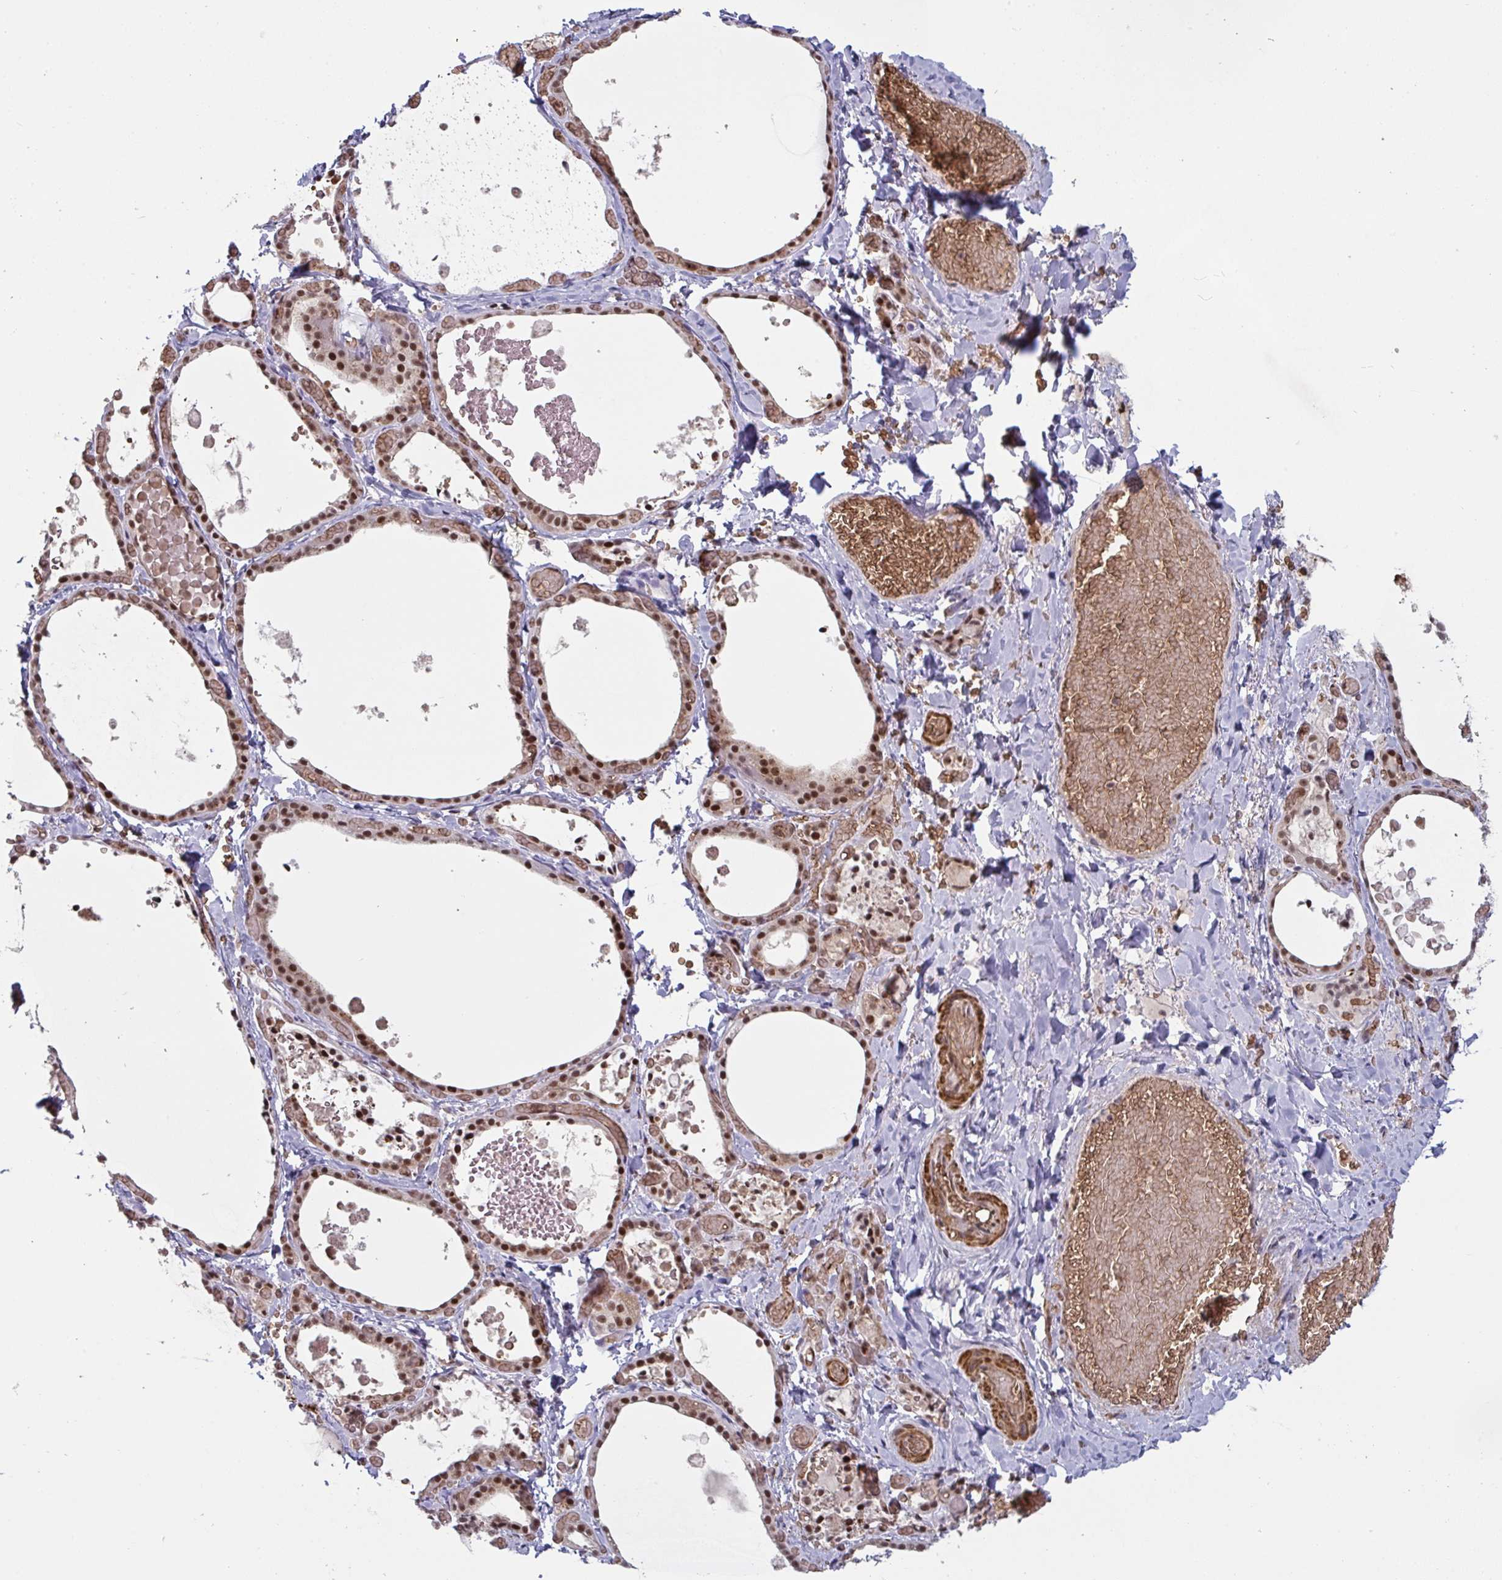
{"staining": {"intensity": "strong", "quantity": ">75%", "location": "nuclear"}, "tissue": "thyroid gland", "cell_type": "Glandular cells", "image_type": "normal", "snomed": [{"axis": "morphology", "description": "Normal tissue, NOS"}, {"axis": "topography", "description": "Thyroid gland"}], "caption": "Thyroid gland stained with immunohistochemistry (IHC) reveals strong nuclear positivity in approximately >75% of glandular cells.", "gene": "NLRP13", "patient": {"sex": "female", "age": 56}}